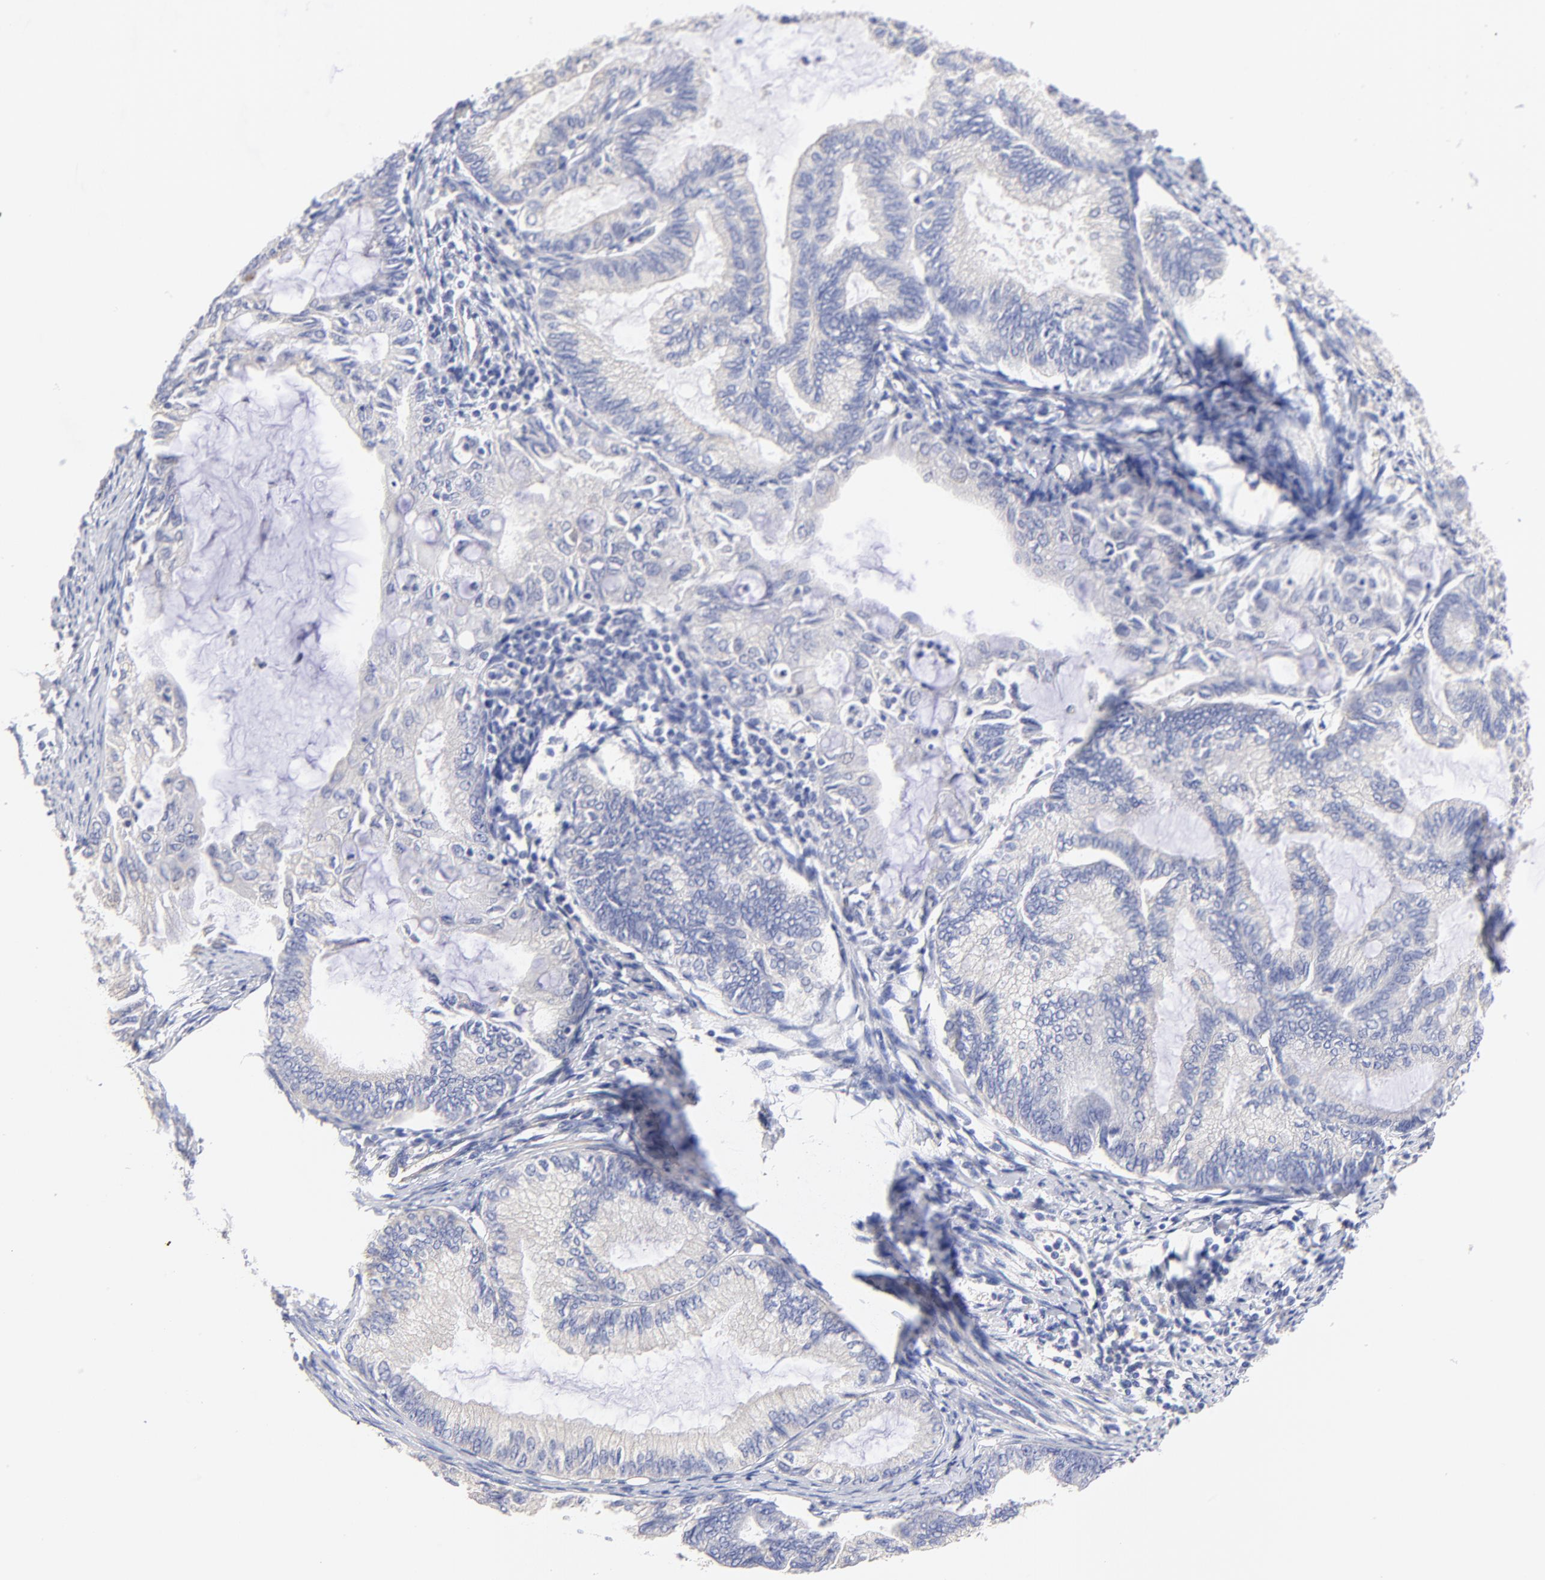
{"staining": {"intensity": "negative", "quantity": "none", "location": "none"}, "tissue": "endometrial cancer", "cell_type": "Tumor cells", "image_type": "cancer", "snomed": [{"axis": "morphology", "description": "Adenocarcinoma, NOS"}, {"axis": "topography", "description": "Endometrium"}], "caption": "Endometrial cancer (adenocarcinoma) was stained to show a protein in brown. There is no significant expression in tumor cells.", "gene": "HS3ST1", "patient": {"sex": "female", "age": 86}}